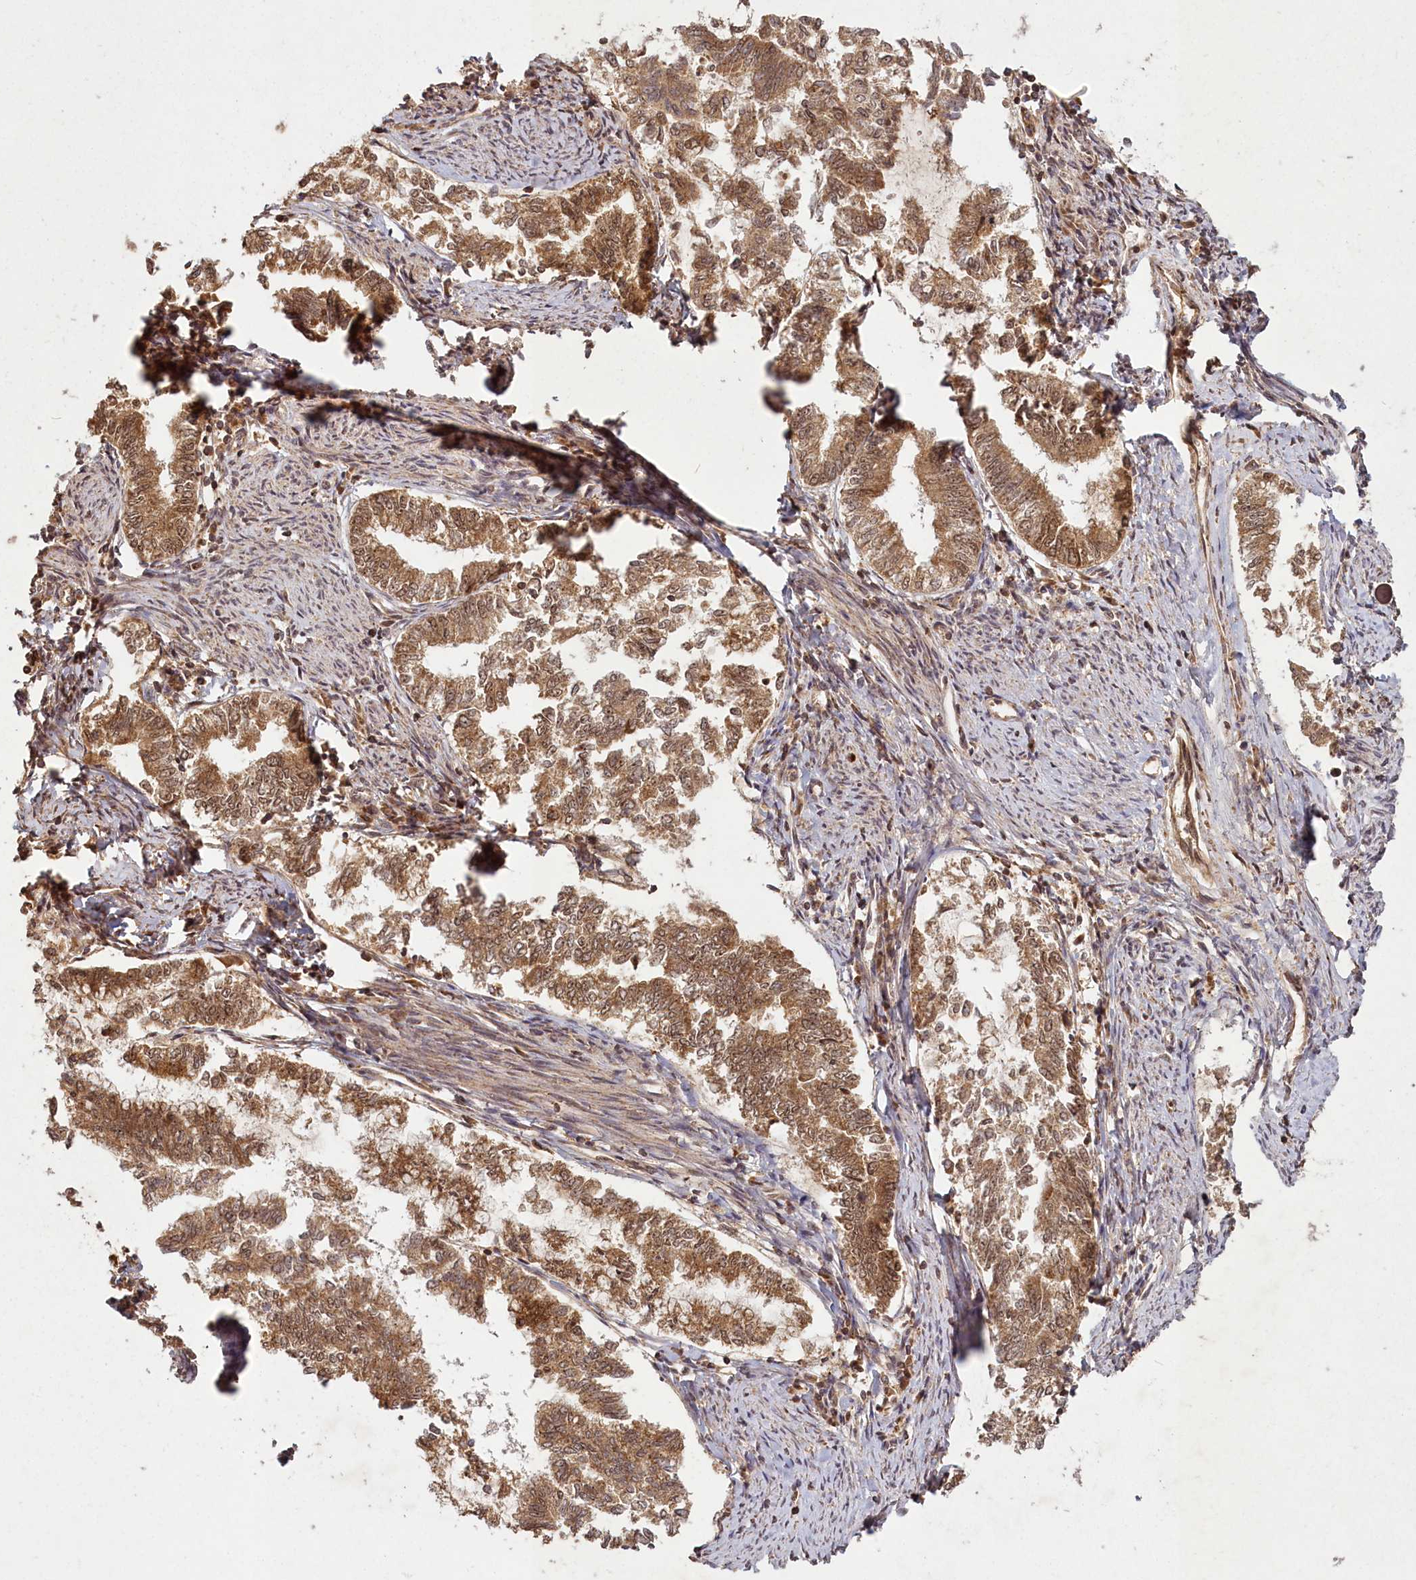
{"staining": {"intensity": "moderate", "quantity": ">75%", "location": "cytoplasmic/membranous"}, "tissue": "endometrial cancer", "cell_type": "Tumor cells", "image_type": "cancer", "snomed": [{"axis": "morphology", "description": "Adenocarcinoma, NOS"}, {"axis": "topography", "description": "Endometrium"}], "caption": "The image reveals a brown stain indicating the presence of a protein in the cytoplasmic/membranous of tumor cells in endometrial adenocarcinoma.", "gene": "MICU1", "patient": {"sex": "female", "age": 79}}